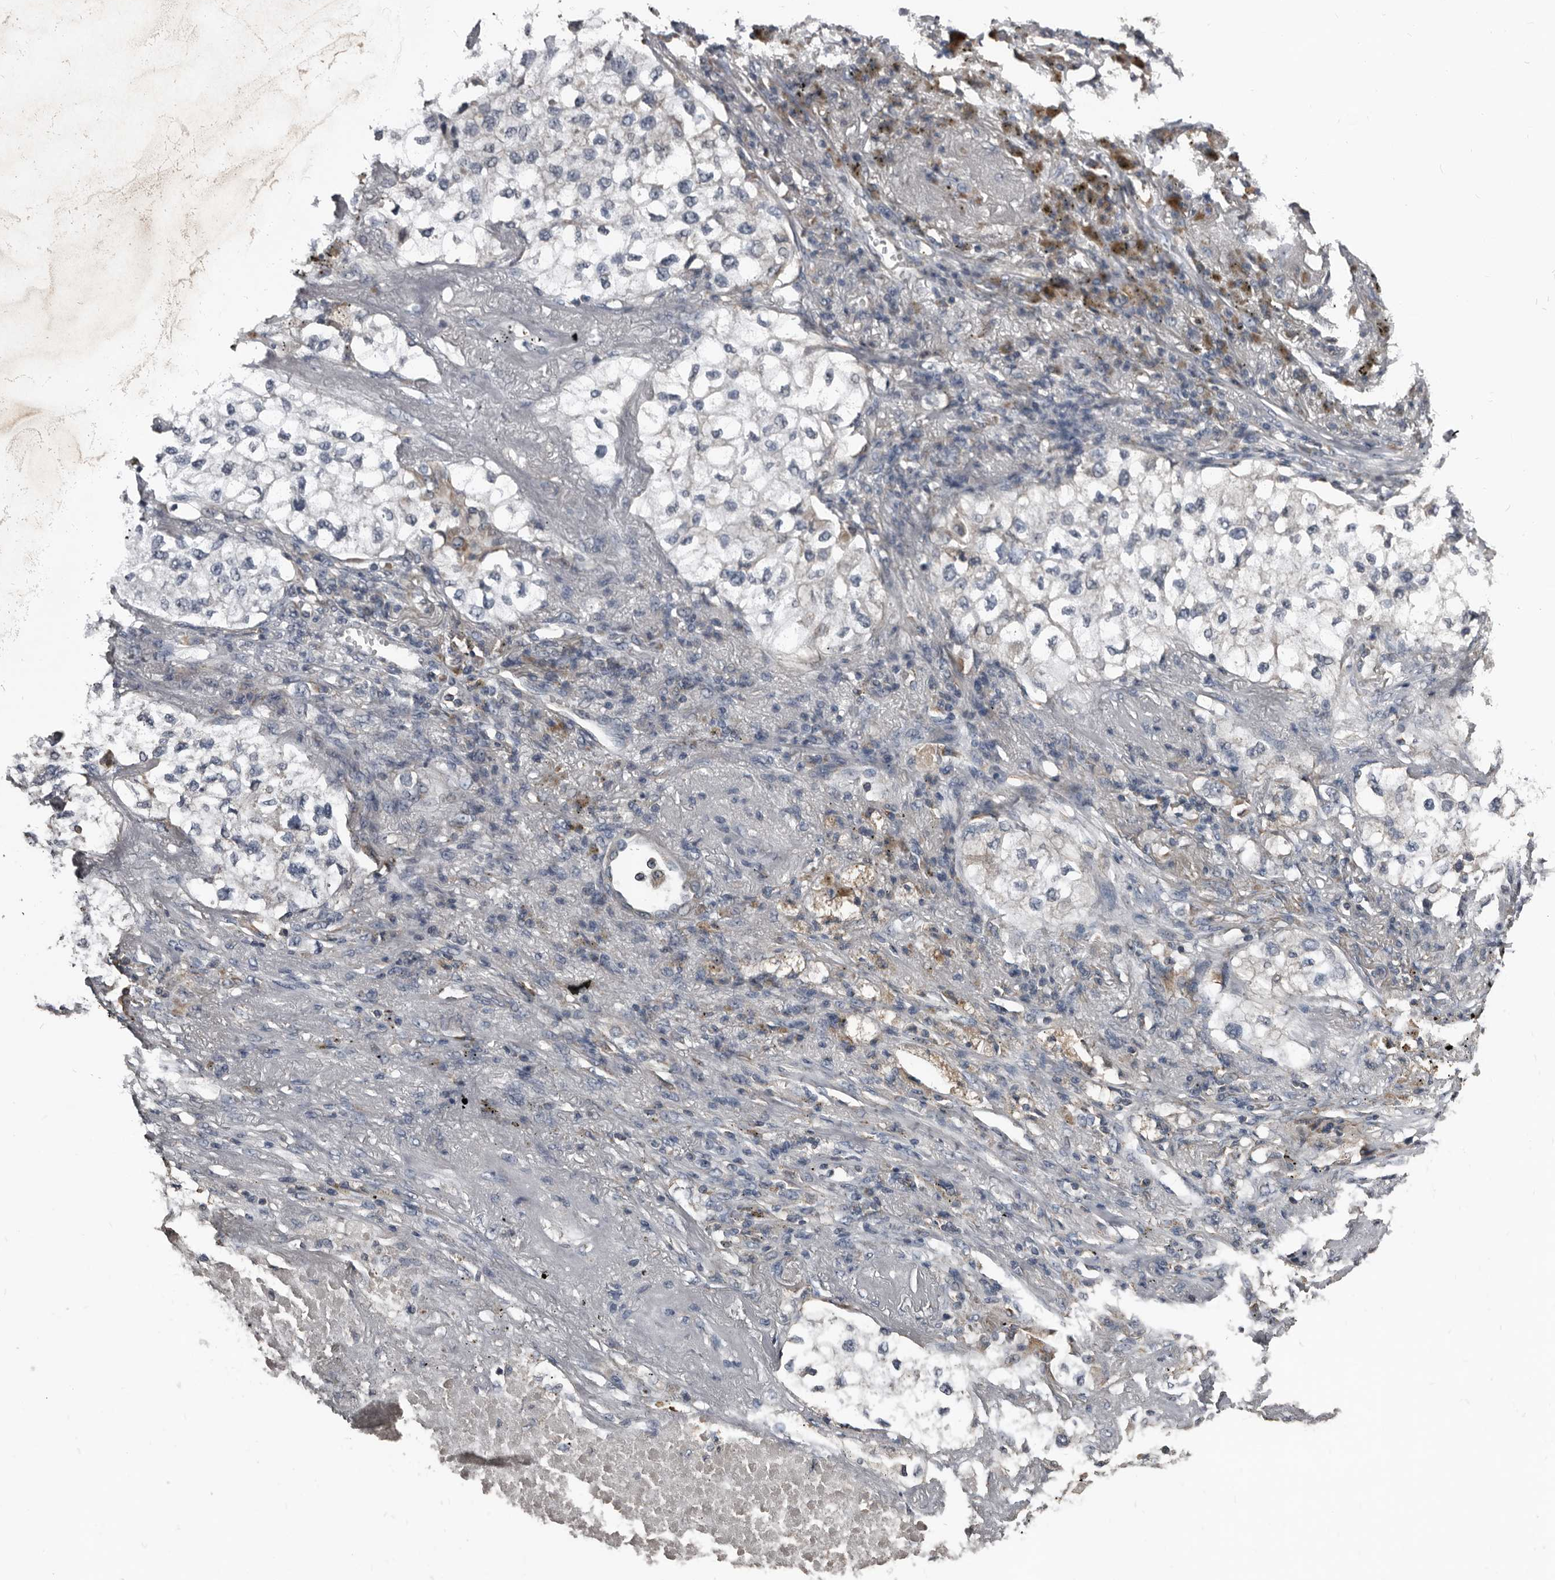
{"staining": {"intensity": "negative", "quantity": "none", "location": "none"}, "tissue": "lung cancer", "cell_type": "Tumor cells", "image_type": "cancer", "snomed": [{"axis": "morphology", "description": "Adenocarcinoma, NOS"}, {"axis": "topography", "description": "Lung"}], "caption": "Protein analysis of adenocarcinoma (lung) demonstrates no significant staining in tumor cells.", "gene": "GREB1", "patient": {"sex": "male", "age": 63}}